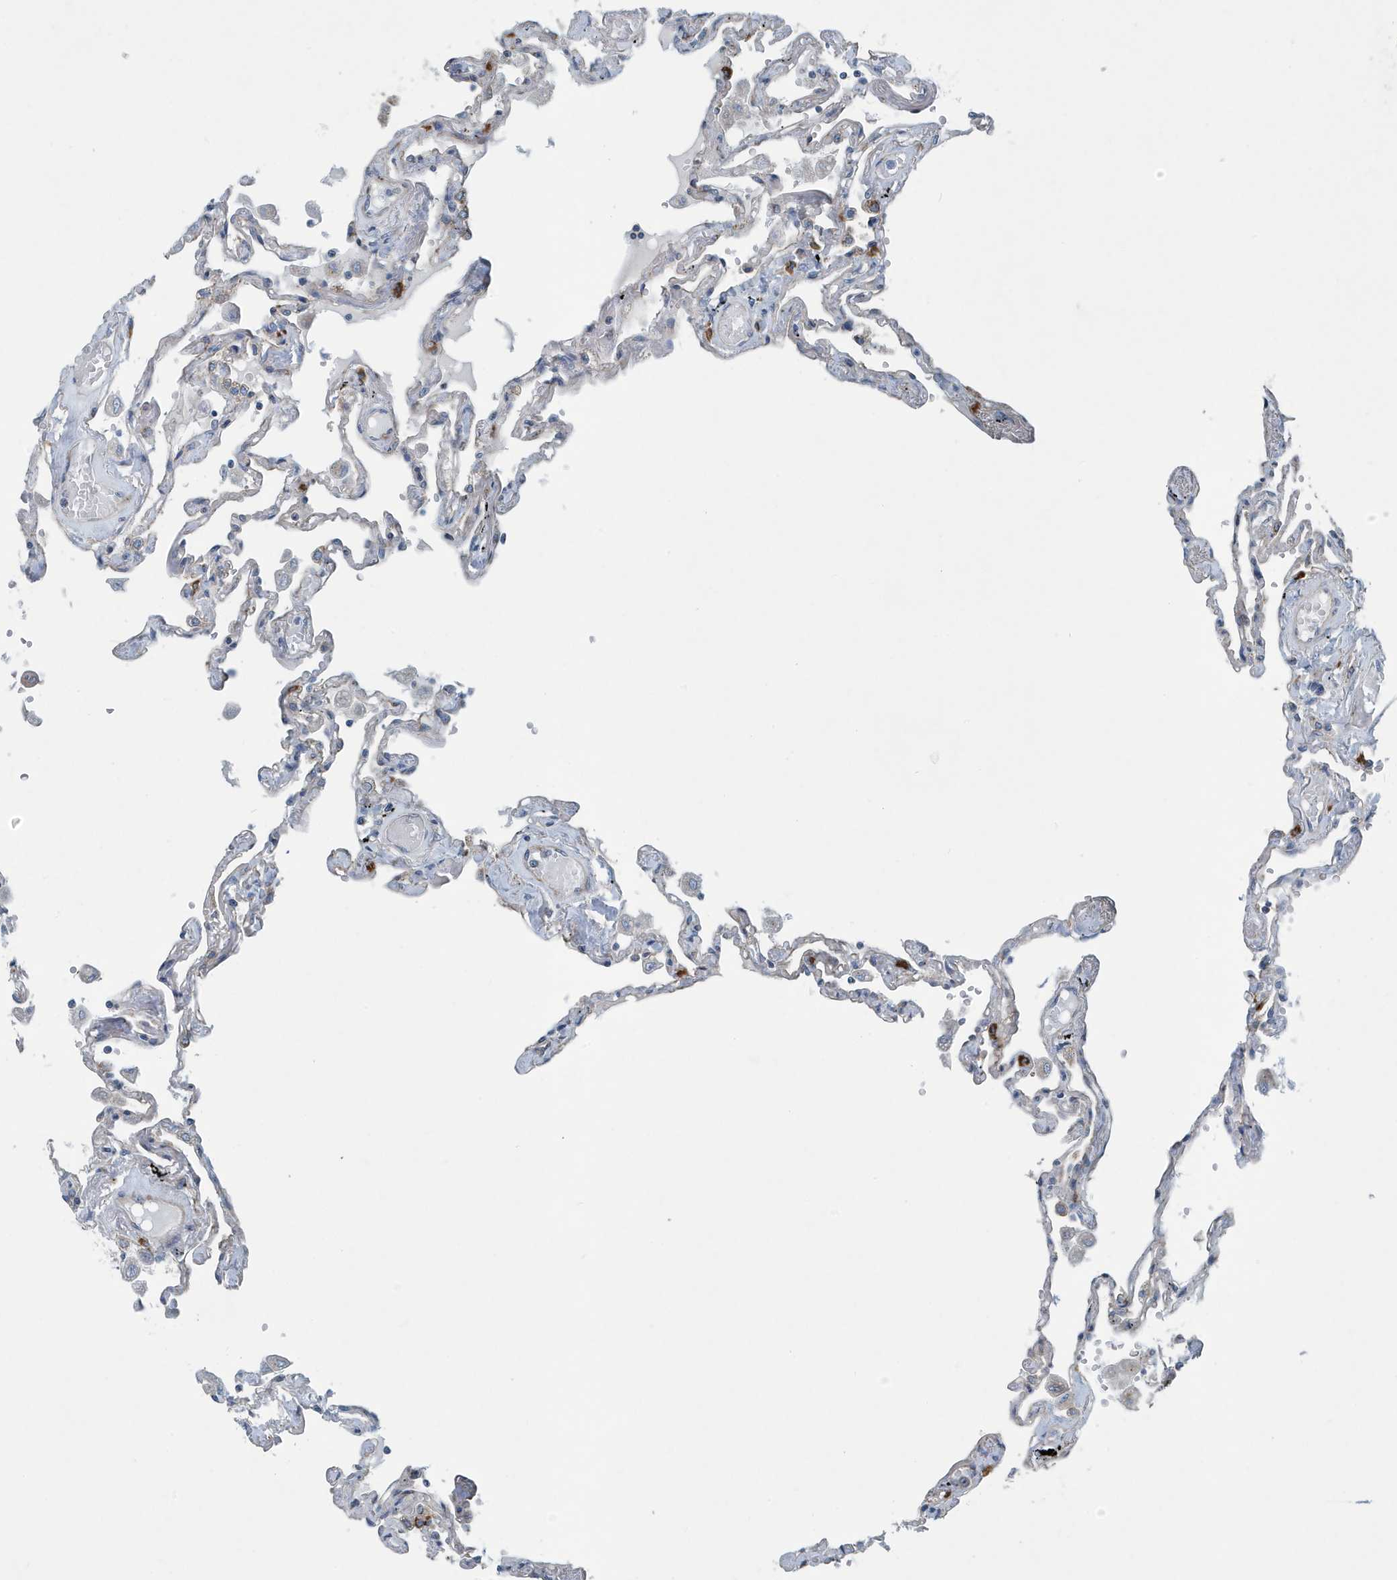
{"staining": {"intensity": "moderate", "quantity": "<25%", "location": "cytoplasmic/membranous"}, "tissue": "lung", "cell_type": "Alveolar cells", "image_type": "normal", "snomed": [{"axis": "morphology", "description": "Normal tissue, NOS"}, {"axis": "topography", "description": "Lung"}], "caption": "Immunohistochemistry (IHC) staining of normal lung, which reveals low levels of moderate cytoplasmic/membranous positivity in about <25% of alveolar cells indicating moderate cytoplasmic/membranous protein staining. The staining was performed using DAB (brown) for protein detection and nuclei were counterstained in hematoxylin (blue).", "gene": "PPM1M", "patient": {"sex": "female", "age": 67}}